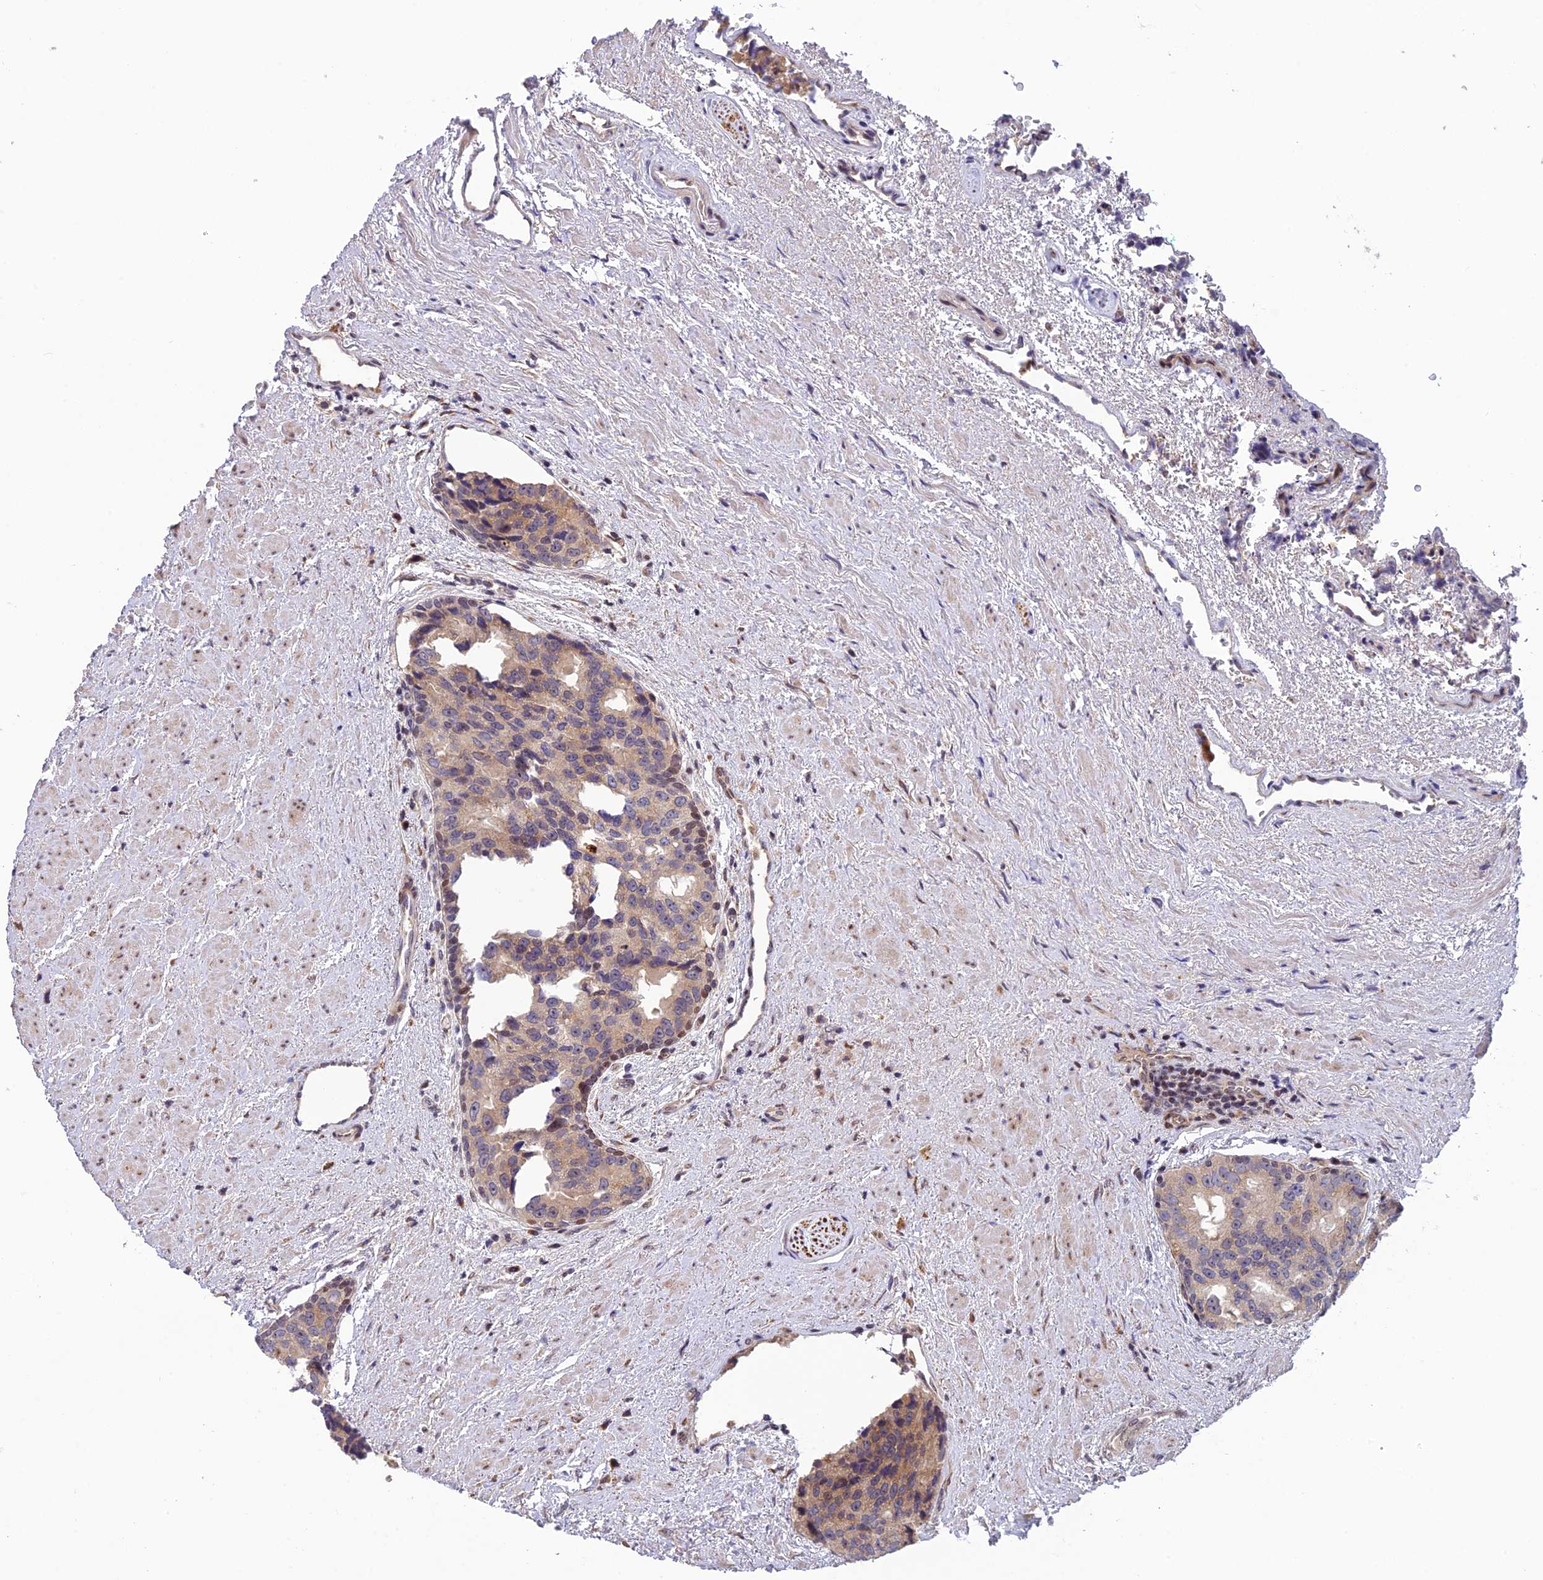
{"staining": {"intensity": "weak", "quantity": "25%-75%", "location": "cytoplasmic/membranous"}, "tissue": "prostate cancer", "cell_type": "Tumor cells", "image_type": "cancer", "snomed": [{"axis": "morphology", "description": "Adenocarcinoma, High grade"}, {"axis": "topography", "description": "Prostate"}], "caption": "Protein staining of prostate adenocarcinoma (high-grade) tissue demonstrates weak cytoplasmic/membranous positivity in approximately 25%-75% of tumor cells.", "gene": "SMIM7", "patient": {"sex": "male", "age": 70}}